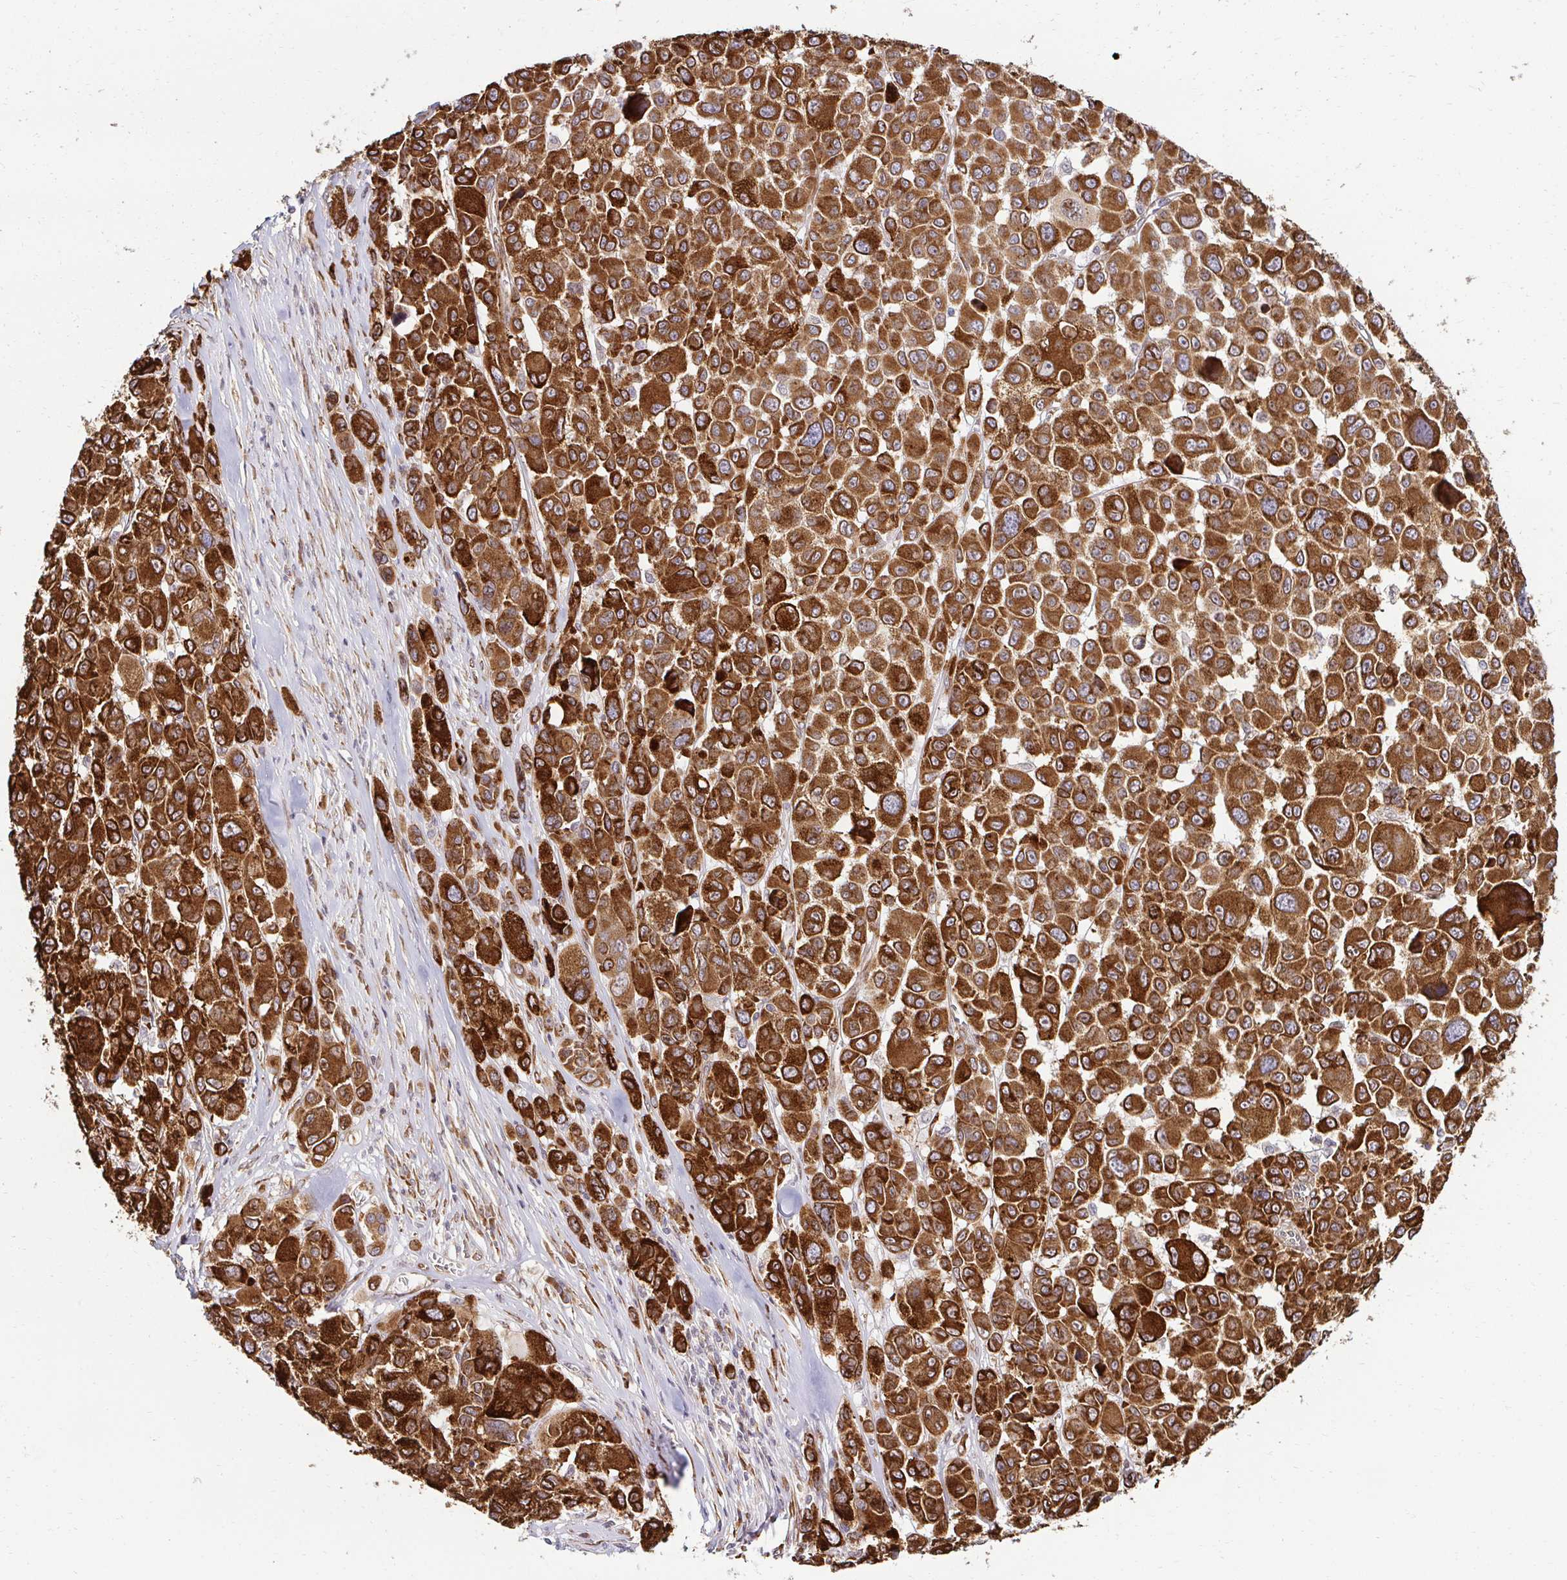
{"staining": {"intensity": "strong", "quantity": ">75%", "location": "cytoplasmic/membranous"}, "tissue": "melanoma", "cell_type": "Tumor cells", "image_type": "cancer", "snomed": [{"axis": "morphology", "description": "Malignant melanoma, NOS"}, {"axis": "topography", "description": "Skin"}], "caption": "A brown stain shows strong cytoplasmic/membranous expression of a protein in malignant melanoma tumor cells. The staining is performed using DAB (3,3'-diaminobenzidine) brown chromogen to label protein expression. The nuclei are counter-stained blue using hematoxylin.", "gene": "HPS1", "patient": {"sex": "female", "age": 66}}